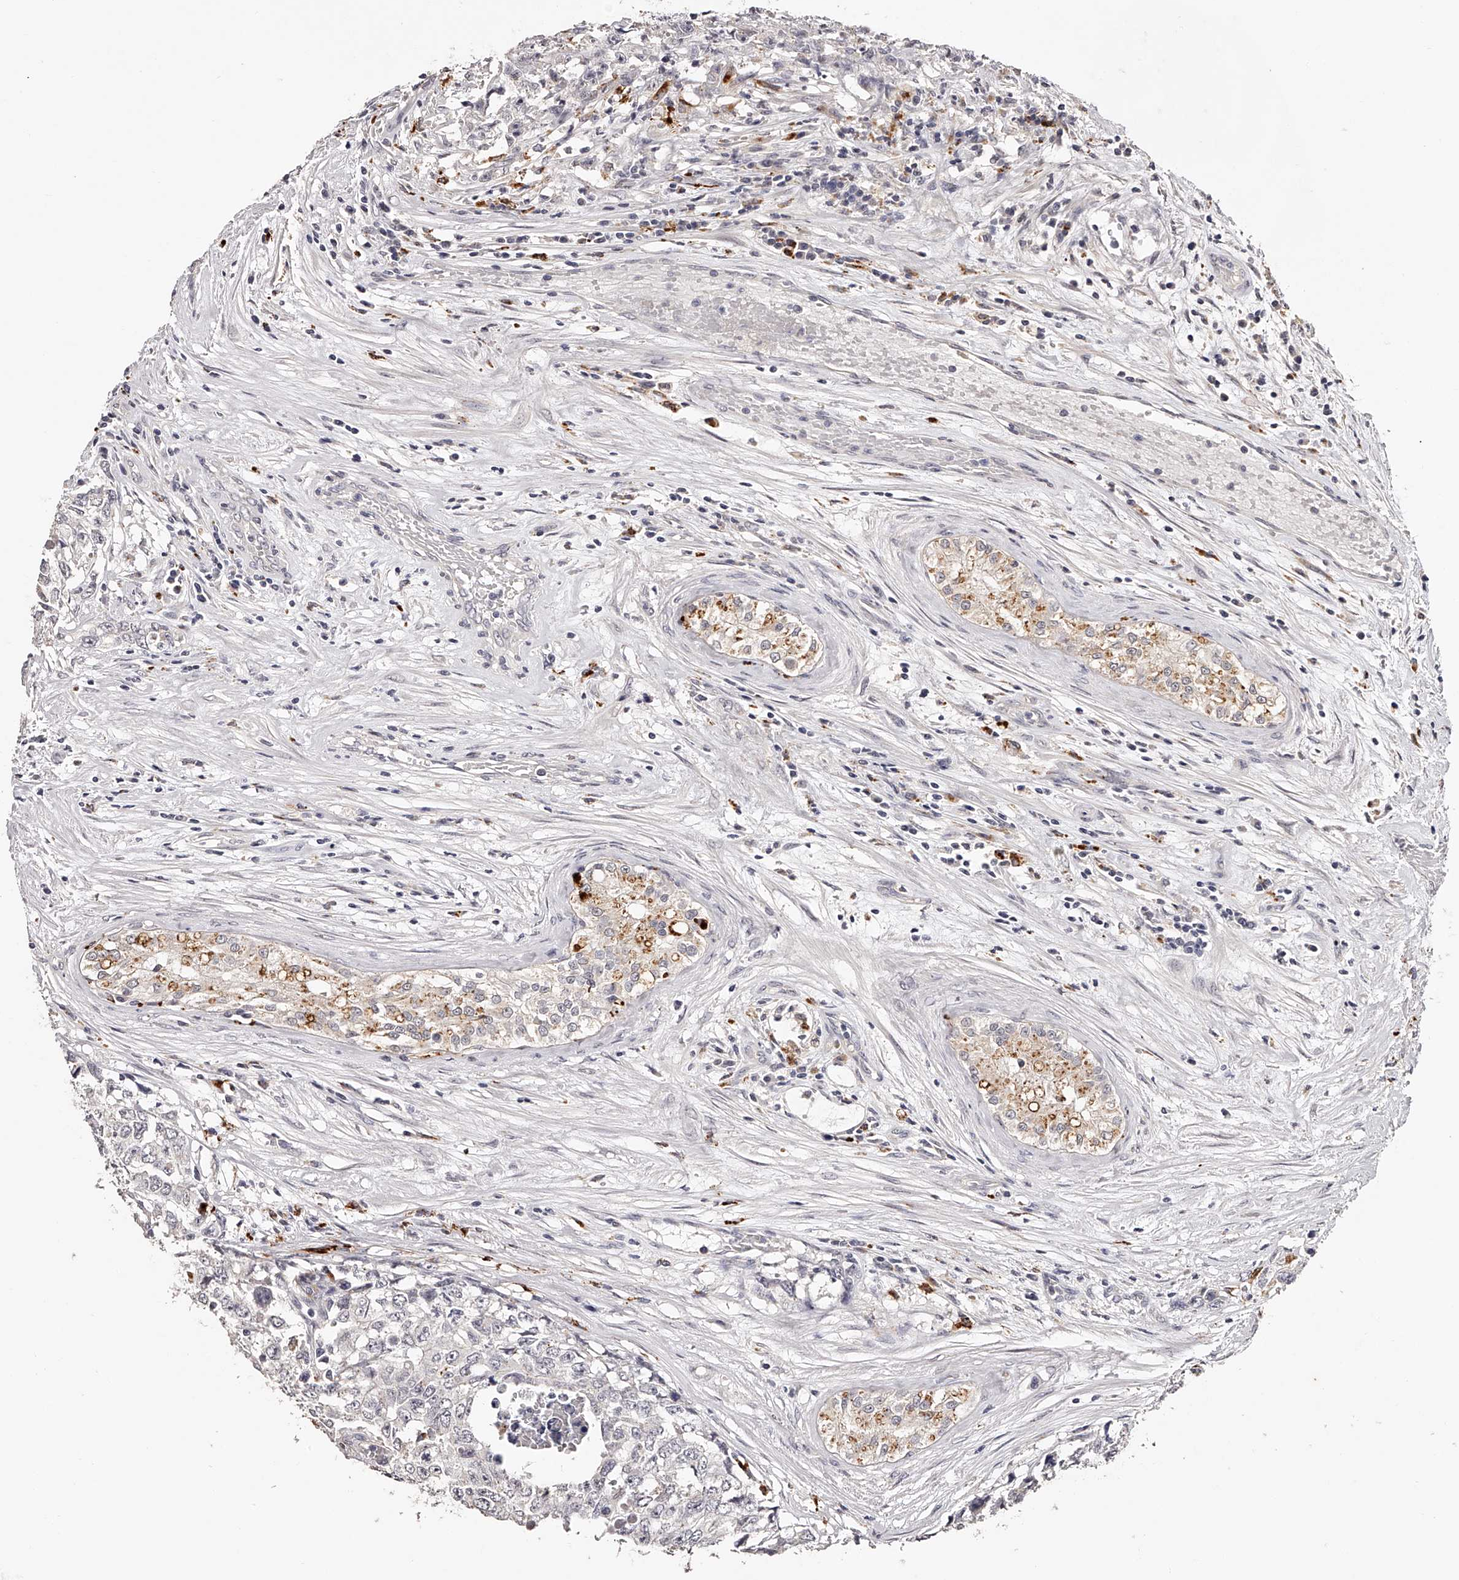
{"staining": {"intensity": "negative", "quantity": "none", "location": "none"}, "tissue": "testis cancer", "cell_type": "Tumor cells", "image_type": "cancer", "snomed": [{"axis": "morphology", "description": "Carcinoma, Embryonal, NOS"}, {"axis": "topography", "description": "Testis"}], "caption": "Protein analysis of testis embryonal carcinoma exhibits no significant positivity in tumor cells.", "gene": "SLC35D3", "patient": {"sex": "male", "age": 28}}